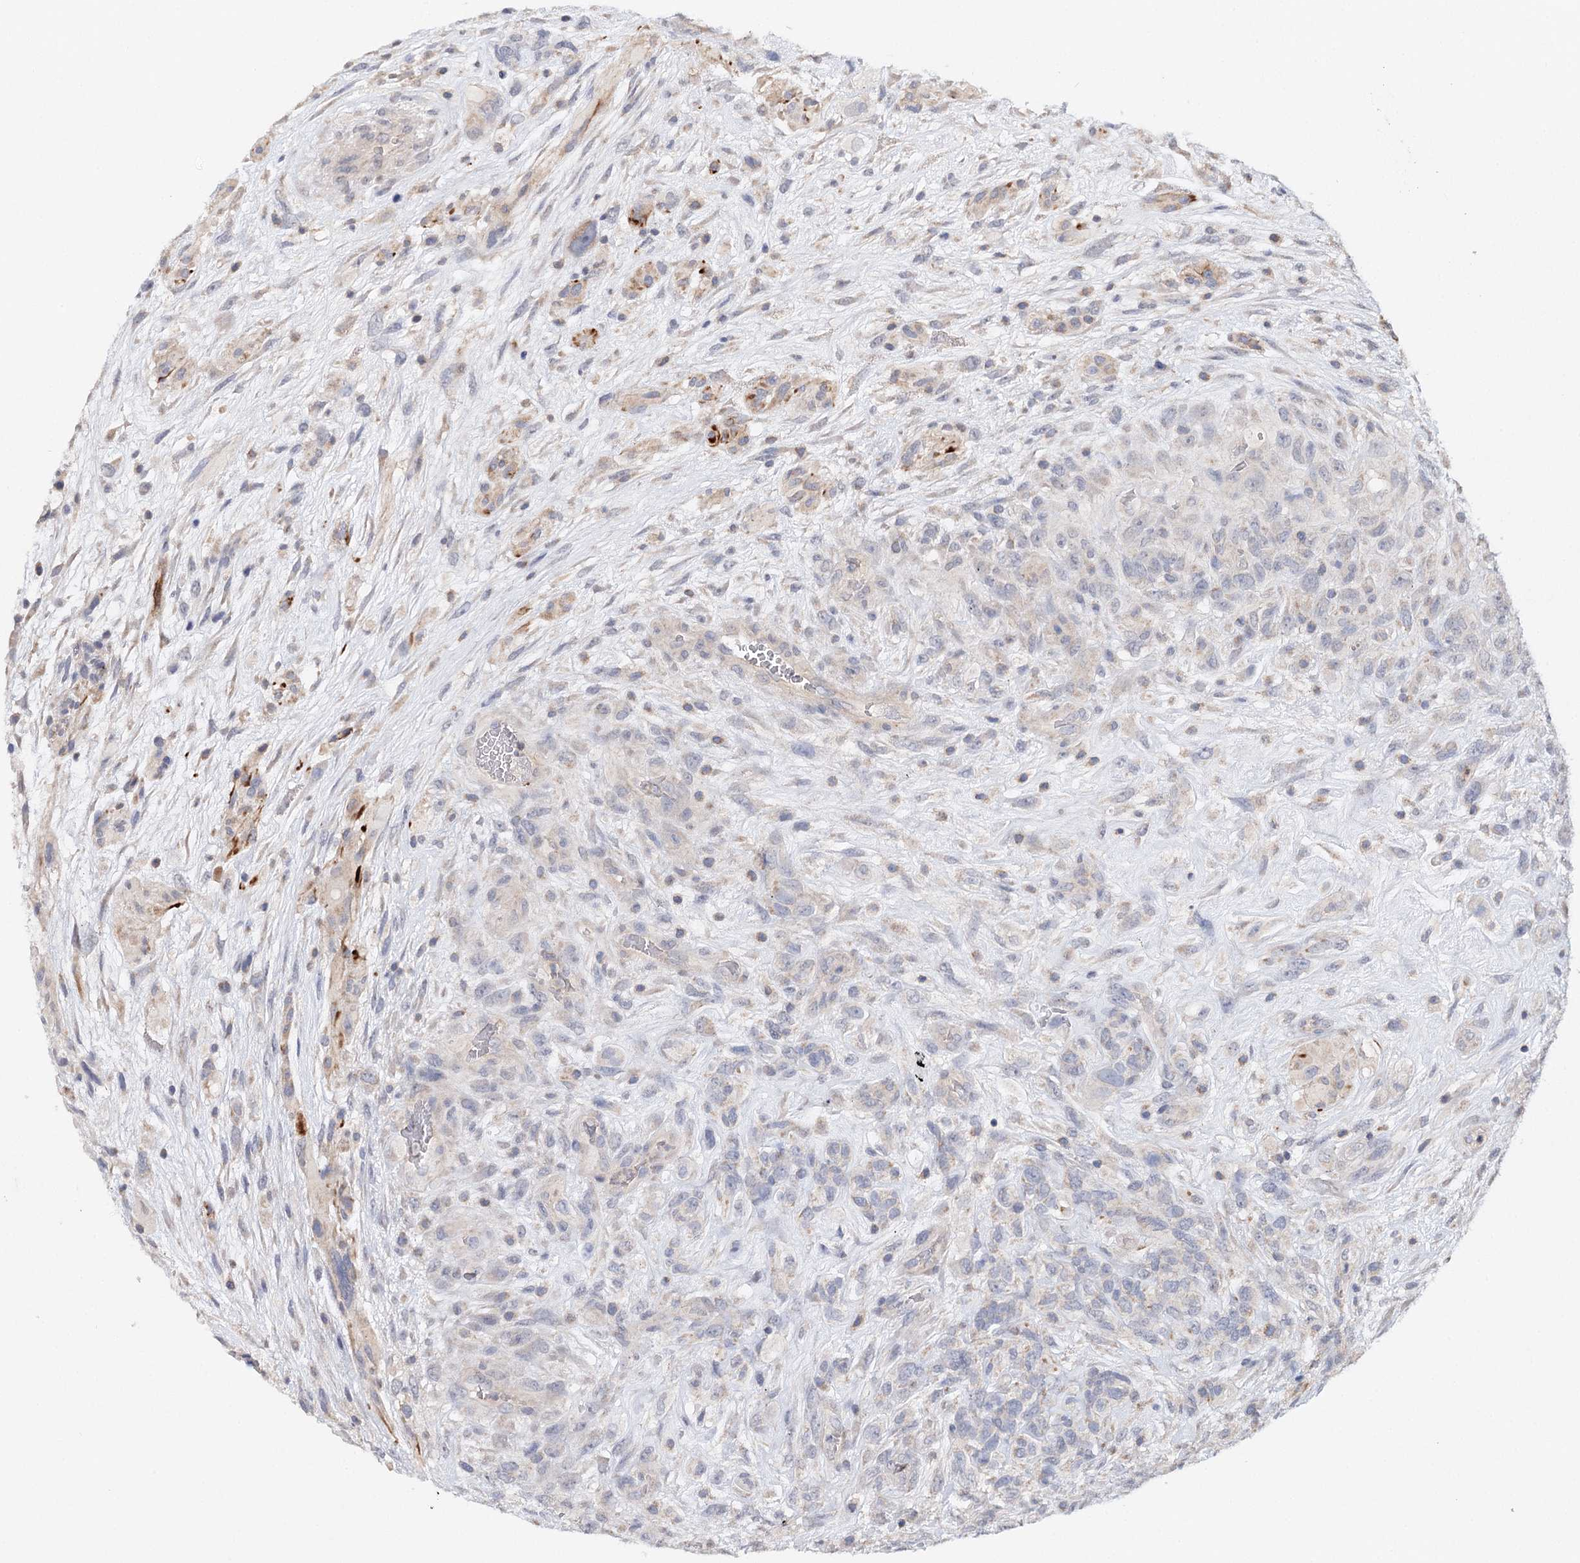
{"staining": {"intensity": "negative", "quantity": "none", "location": "none"}, "tissue": "glioma", "cell_type": "Tumor cells", "image_type": "cancer", "snomed": [{"axis": "morphology", "description": "Glioma, malignant, High grade"}, {"axis": "topography", "description": "Brain"}], "caption": "Glioma was stained to show a protein in brown. There is no significant staining in tumor cells.", "gene": "CFAP46", "patient": {"sex": "male", "age": 61}}